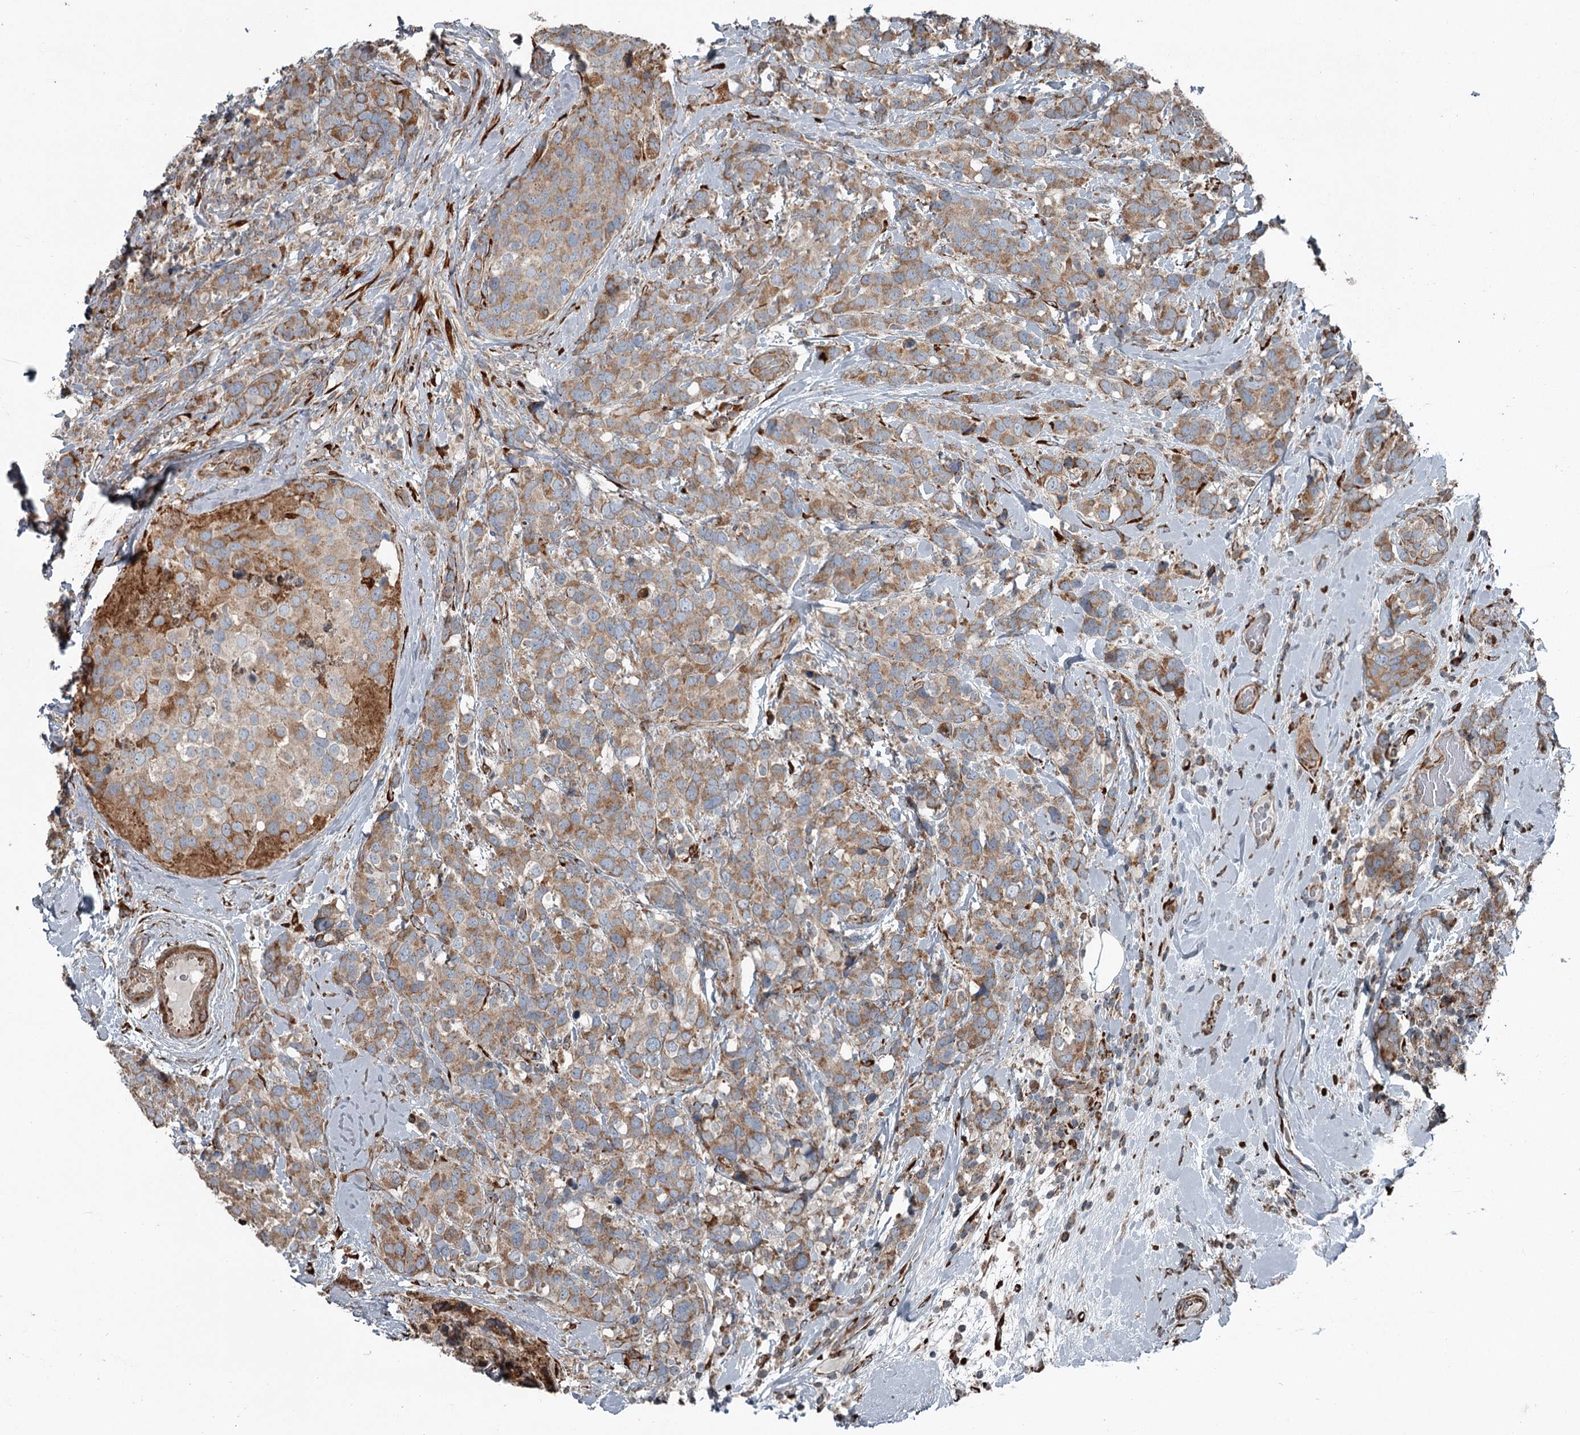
{"staining": {"intensity": "moderate", "quantity": ">75%", "location": "cytoplasmic/membranous"}, "tissue": "breast cancer", "cell_type": "Tumor cells", "image_type": "cancer", "snomed": [{"axis": "morphology", "description": "Lobular carcinoma"}, {"axis": "topography", "description": "Breast"}], "caption": "Immunohistochemical staining of human breast lobular carcinoma shows moderate cytoplasmic/membranous protein positivity in approximately >75% of tumor cells.", "gene": "RASSF8", "patient": {"sex": "female", "age": 59}}